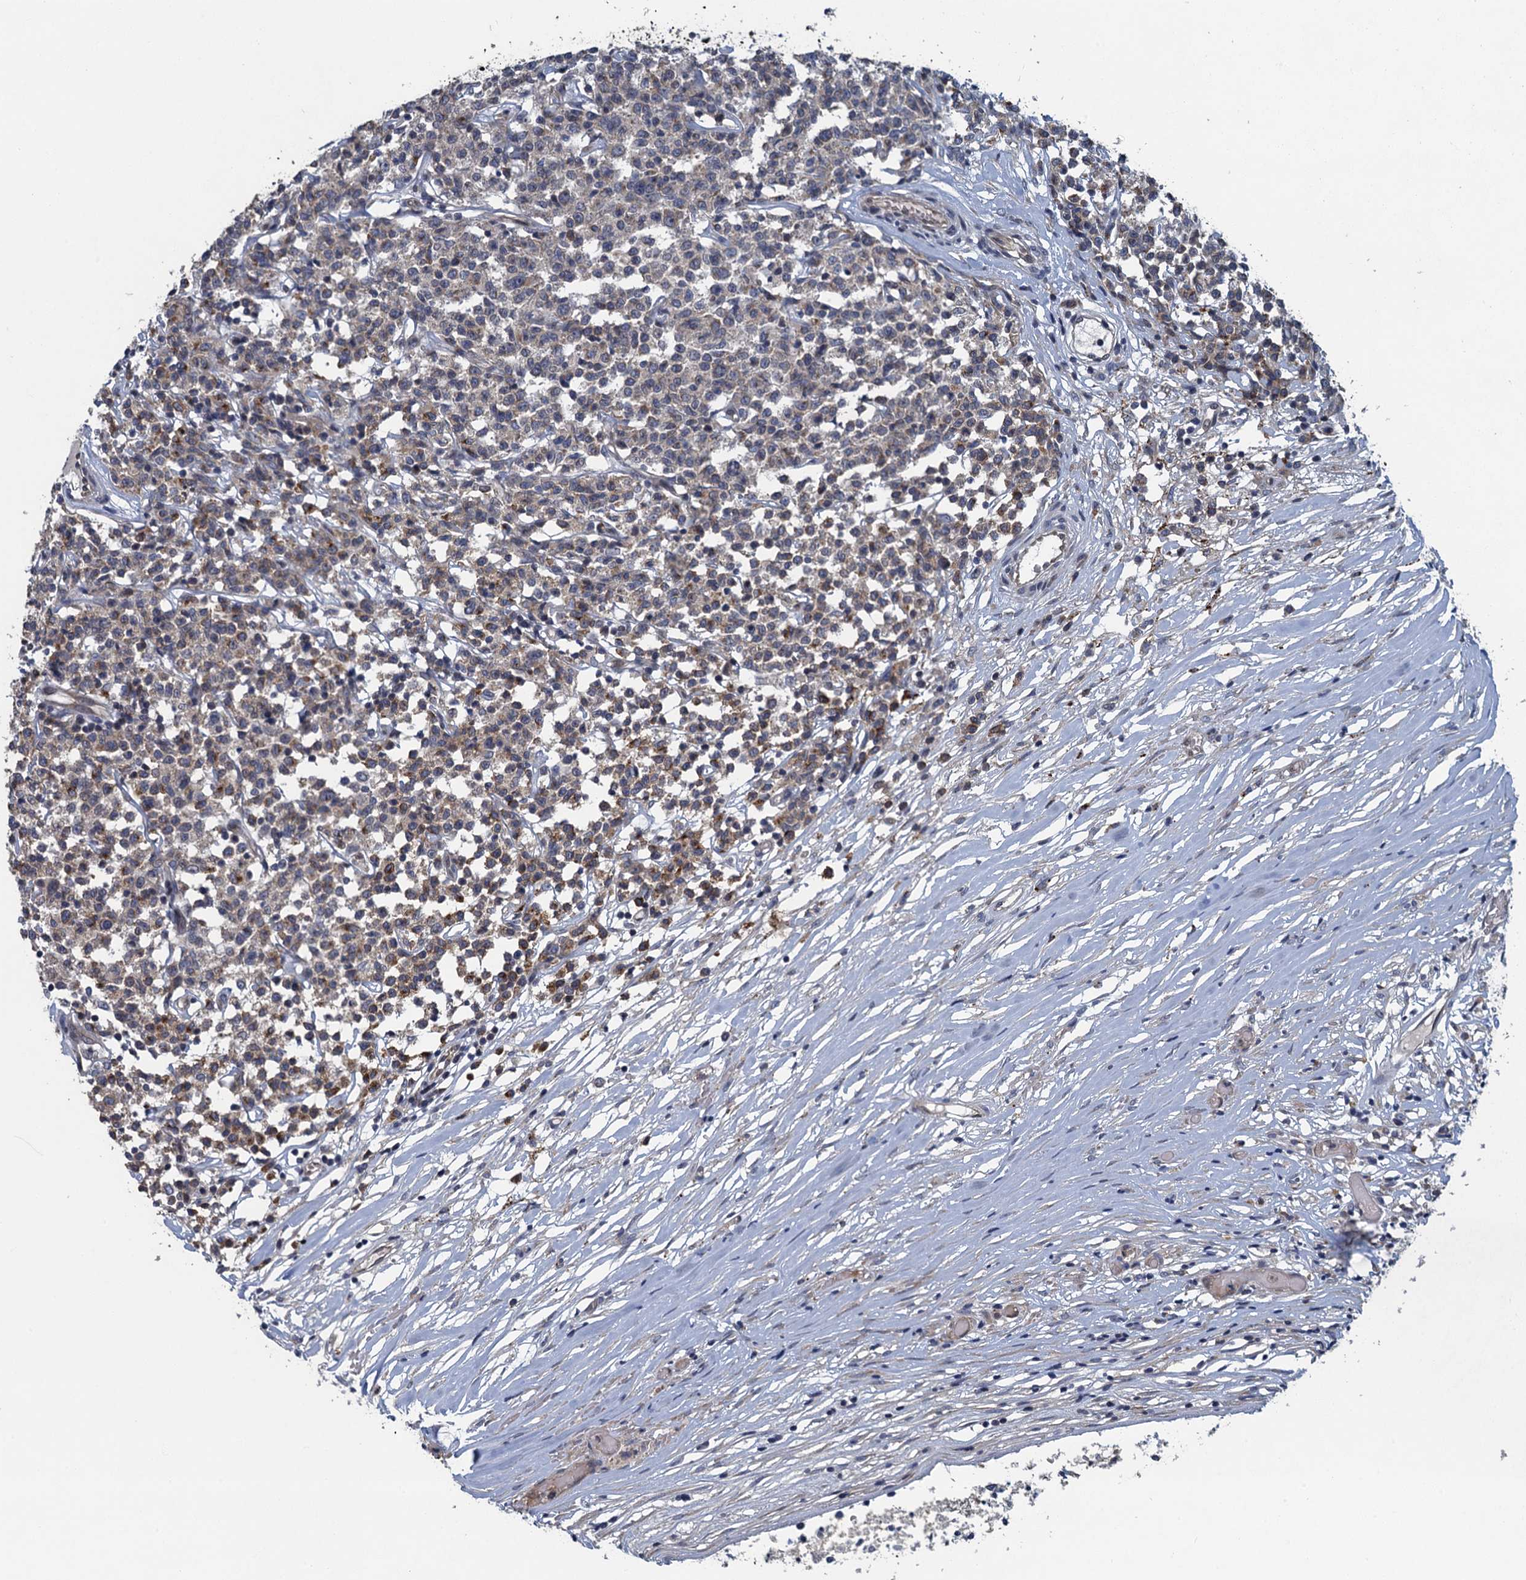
{"staining": {"intensity": "weak", "quantity": "25%-75%", "location": "cytoplasmic/membranous"}, "tissue": "lymphoma", "cell_type": "Tumor cells", "image_type": "cancer", "snomed": [{"axis": "morphology", "description": "Malignant lymphoma, non-Hodgkin's type, Low grade"}, {"axis": "topography", "description": "Small intestine"}], "caption": "Lymphoma stained with a protein marker demonstrates weak staining in tumor cells.", "gene": "KBTBD8", "patient": {"sex": "female", "age": 59}}